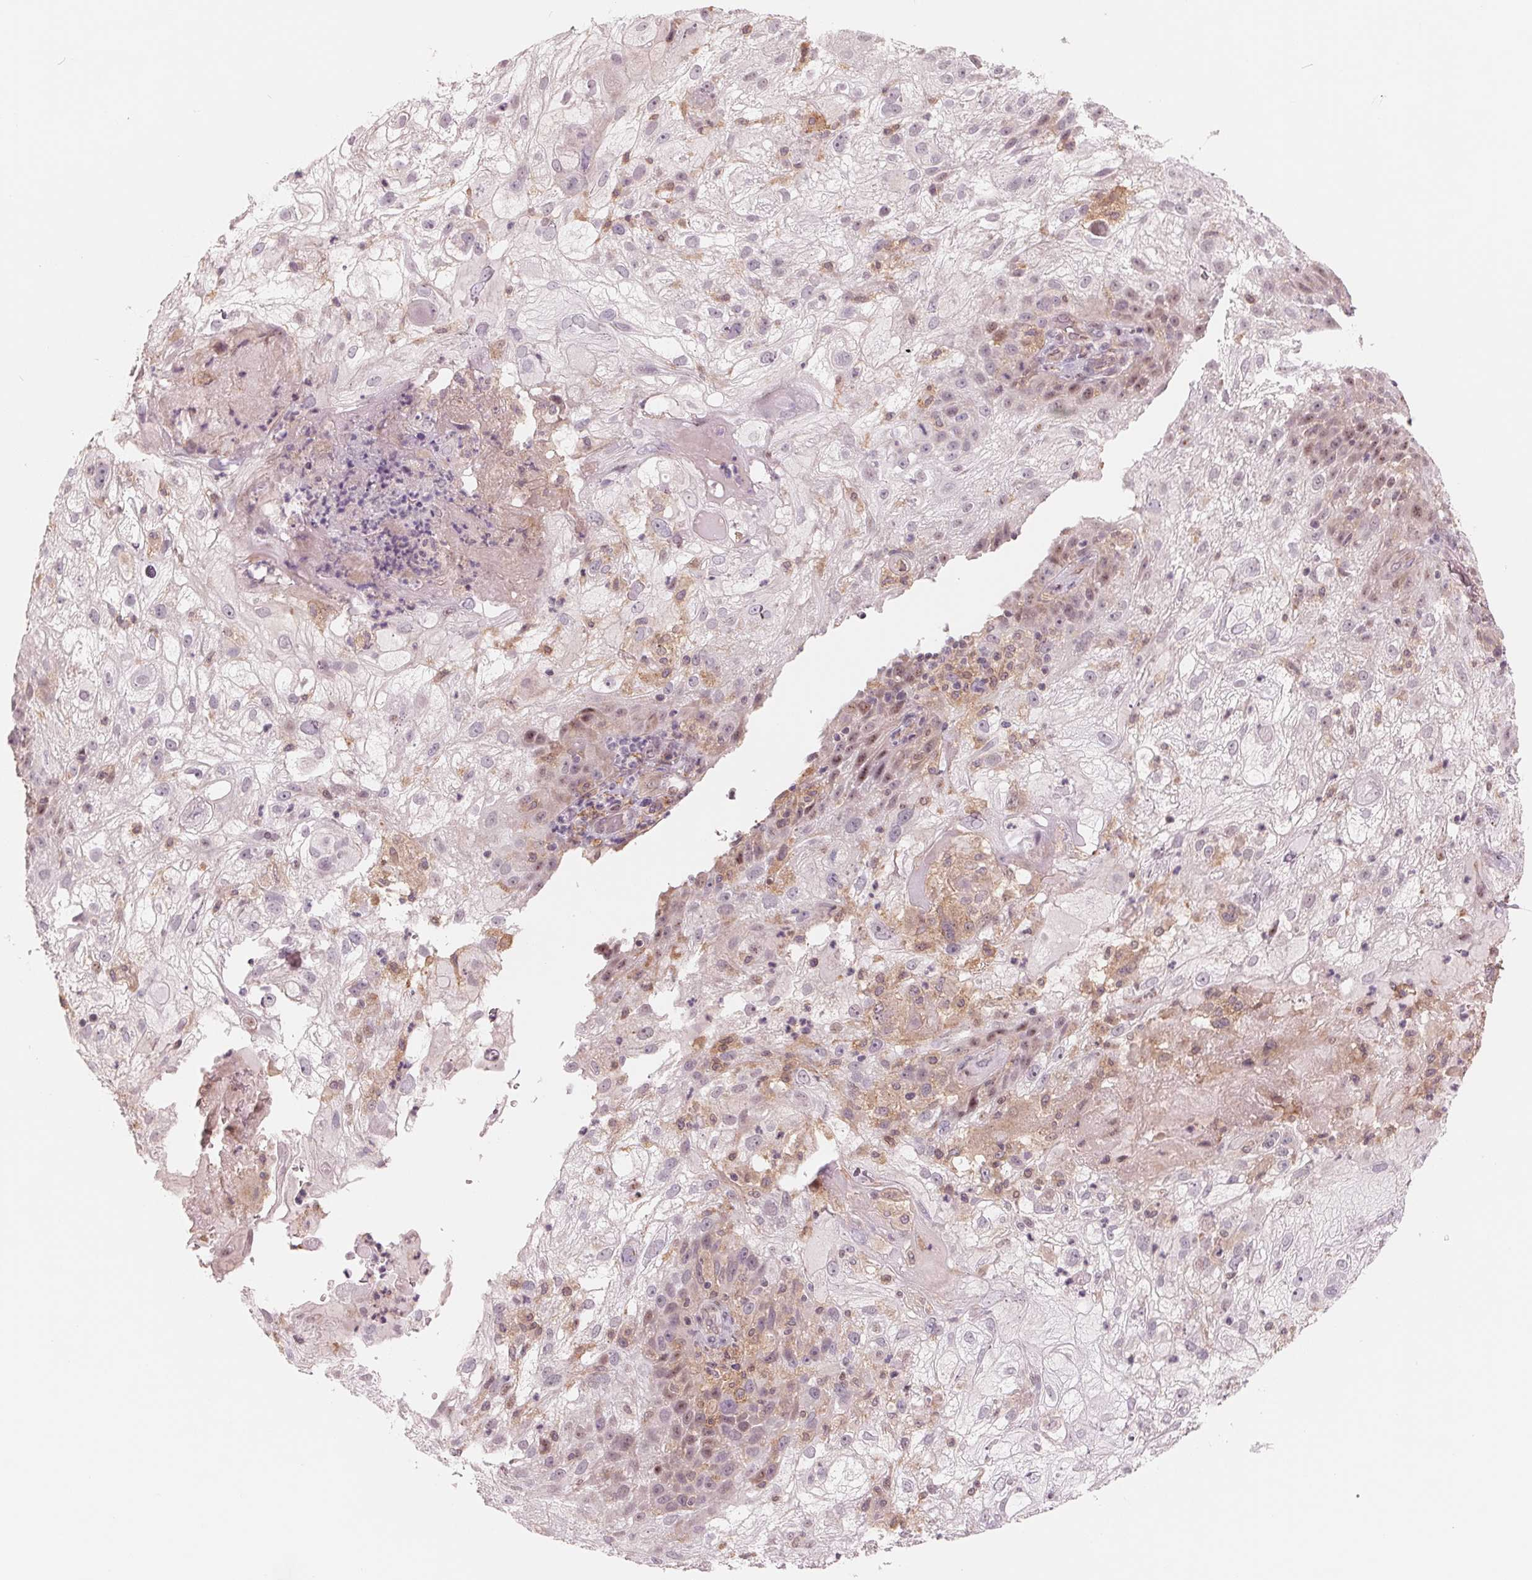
{"staining": {"intensity": "negative", "quantity": "none", "location": "none"}, "tissue": "skin cancer", "cell_type": "Tumor cells", "image_type": "cancer", "snomed": [{"axis": "morphology", "description": "Normal tissue, NOS"}, {"axis": "morphology", "description": "Squamous cell carcinoma, NOS"}, {"axis": "topography", "description": "Skin"}], "caption": "Human squamous cell carcinoma (skin) stained for a protein using immunohistochemistry (IHC) exhibits no positivity in tumor cells.", "gene": "IL9R", "patient": {"sex": "female", "age": 83}}